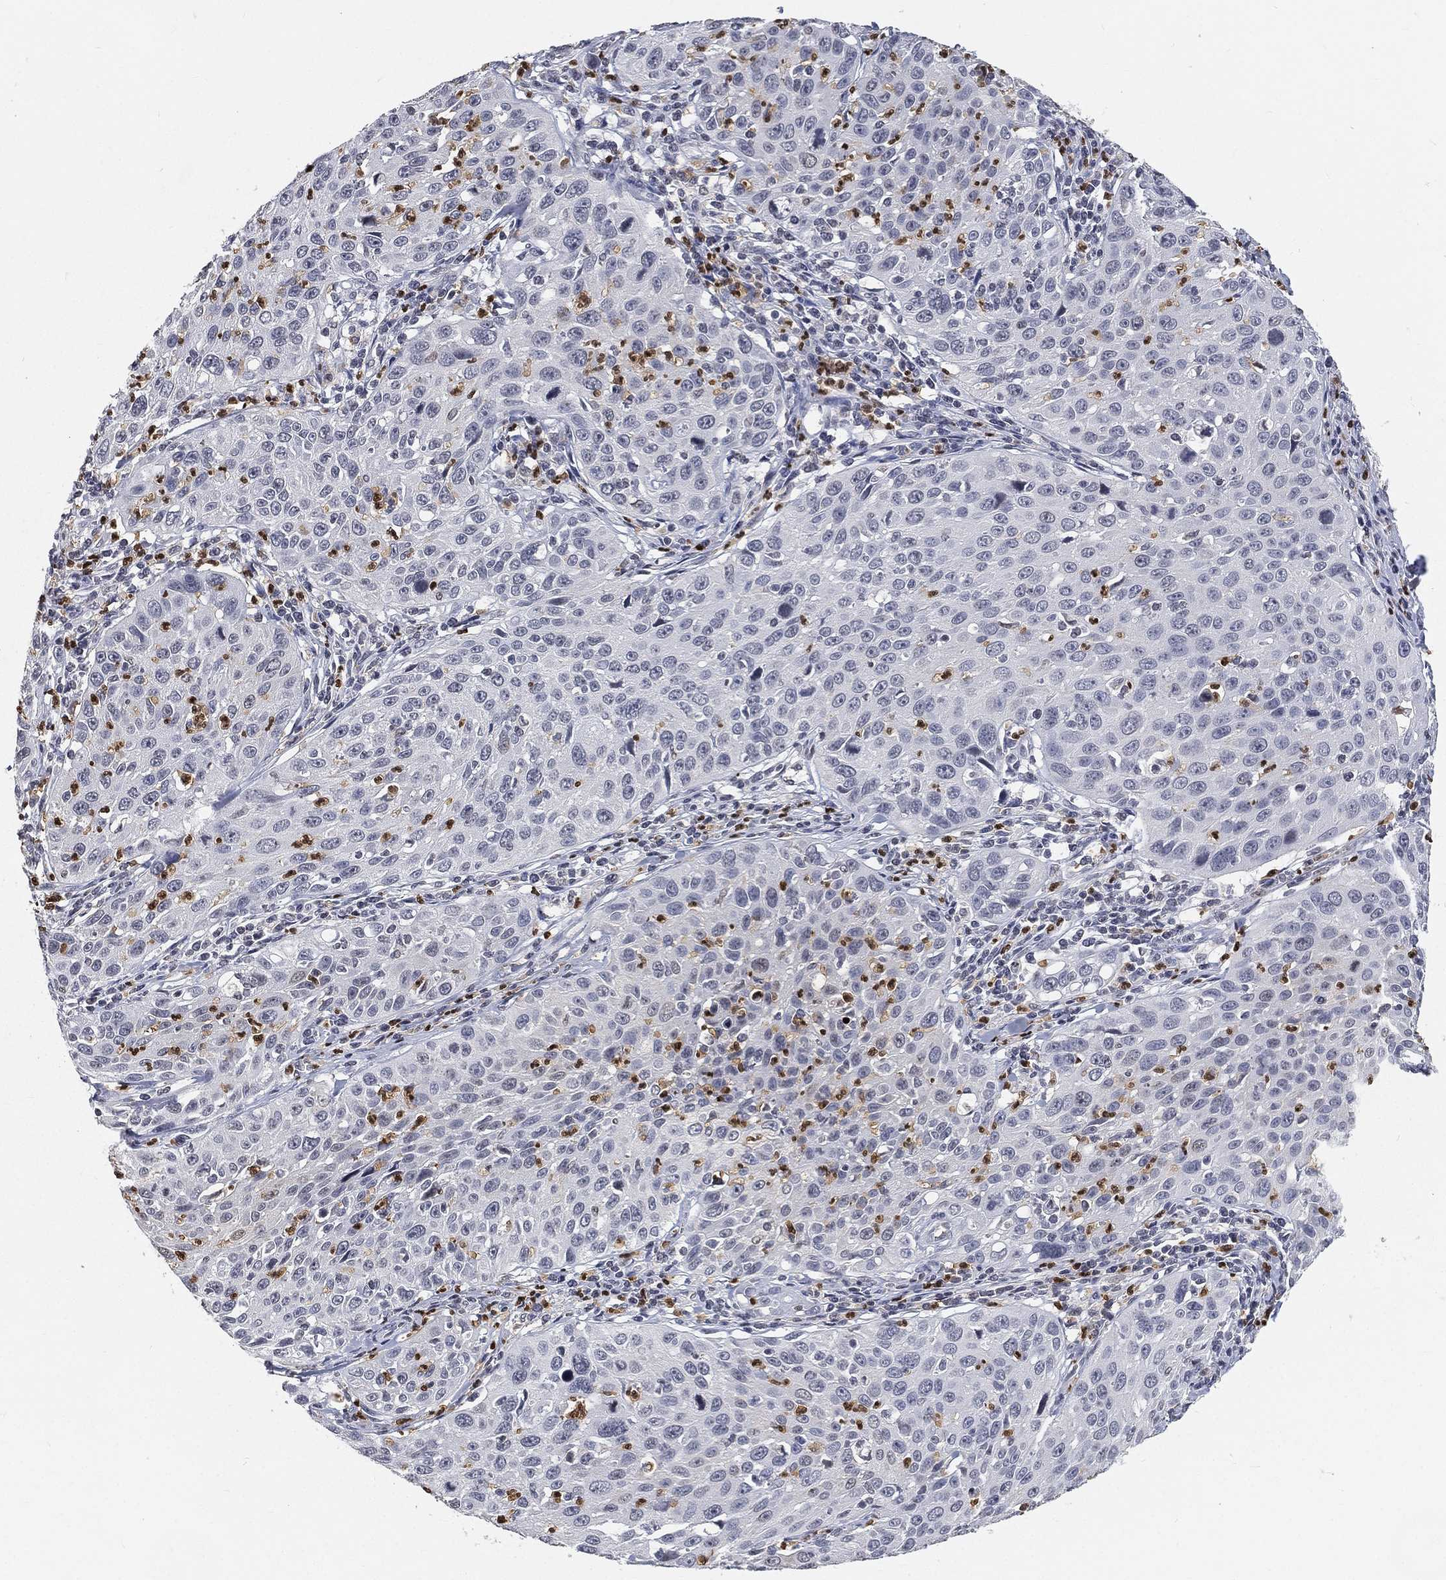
{"staining": {"intensity": "negative", "quantity": "none", "location": "none"}, "tissue": "cervical cancer", "cell_type": "Tumor cells", "image_type": "cancer", "snomed": [{"axis": "morphology", "description": "Squamous cell carcinoma, NOS"}, {"axis": "topography", "description": "Cervix"}], "caption": "Cervical squamous cell carcinoma was stained to show a protein in brown. There is no significant positivity in tumor cells.", "gene": "ARG1", "patient": {"sex": "female", "age": 26}}